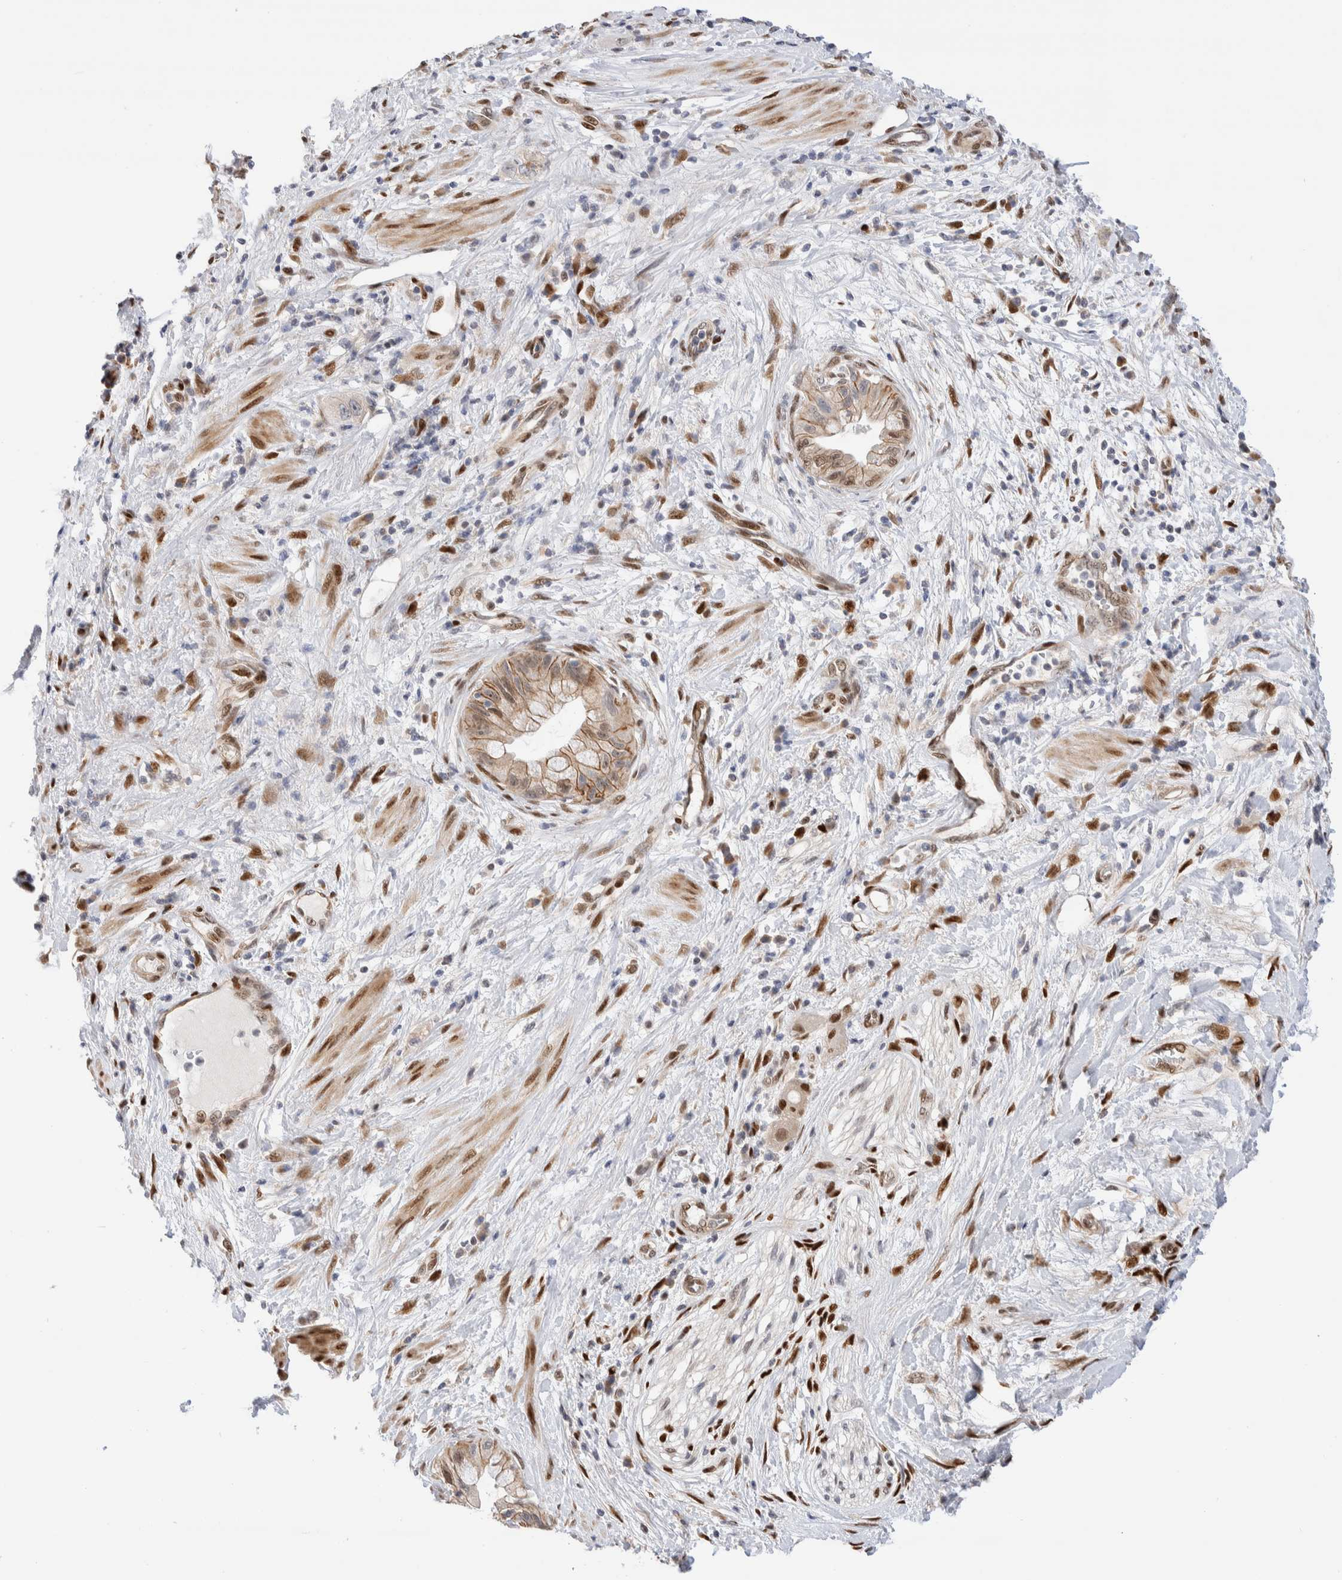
{"staining": {"intensity": "weak", "quantity": ">75%", "location": "cytoplasmic/membranous,nuclear"}, "tissue": "pancreatic cancer", "cell_type": "Tumor cells", "image_type": "cancer", "snomed": [{"axis": "morphology", "description": "Adenocarcinoma, NOS"}, {"axis": "topography", "description": "Pancreas"}], "caption": "The micrograph demonstrates immunohistochemical staining of pancreatic cancer (adenocarcinoma). There is weak cytoplasmic/membranous and nuclear expression is seen in approximately >75% of tumor cells. The staining was performed using DAB (3,3'-diaminobenzidine) to visualize the protein expression in brown, while the nuclei were stained in blue with hematoxylin (Magnification: 20x).", "gene": "NSMAF", "patient": {"sex": "female", "age": 73}}